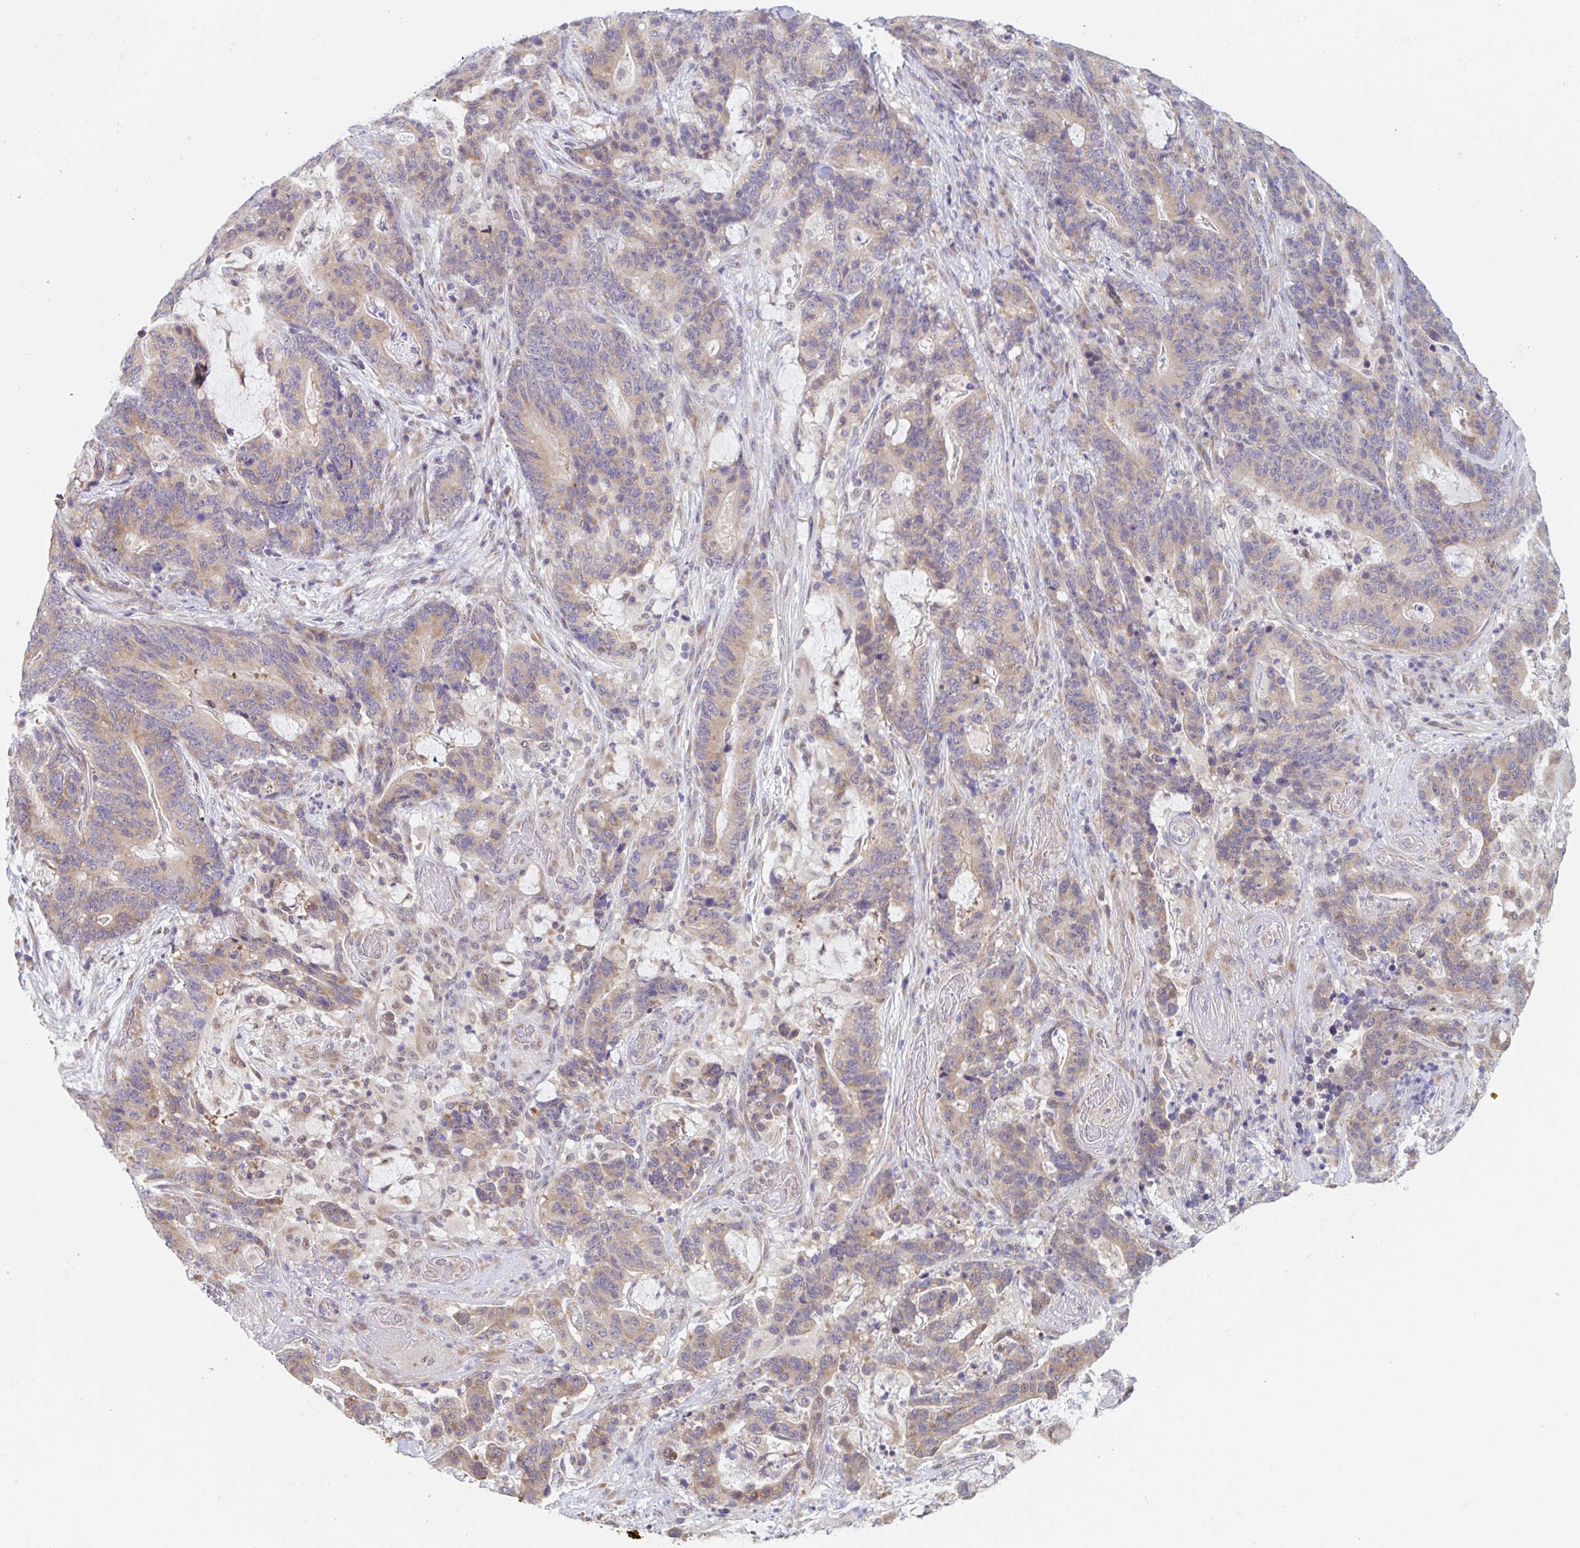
{"staining": {"intensity": "weak", "quantity": "25%-75%", "location": "cytoplasmic/membranous"}, "tissue": "stomach cancer", "cell_type": "Tumor cells", "image_type": "cancer", "snomed": [{"axis": "morphology", "description": "Normal tissue, NOS"}, {"axis": "morphology", "description": "Adenocarcinoma, NOS"}, {"axis": "topography", "description": "Stomach"}], "caption": "Immunohistochemical staining of human stomach adenocarcinoma demonstrates low levels of weak cytoplasmic/membranous positivity in about 25%-75% of tumor cells.", "gene": "TBPL2", "patient": {"sex": "female", "age": 64}}